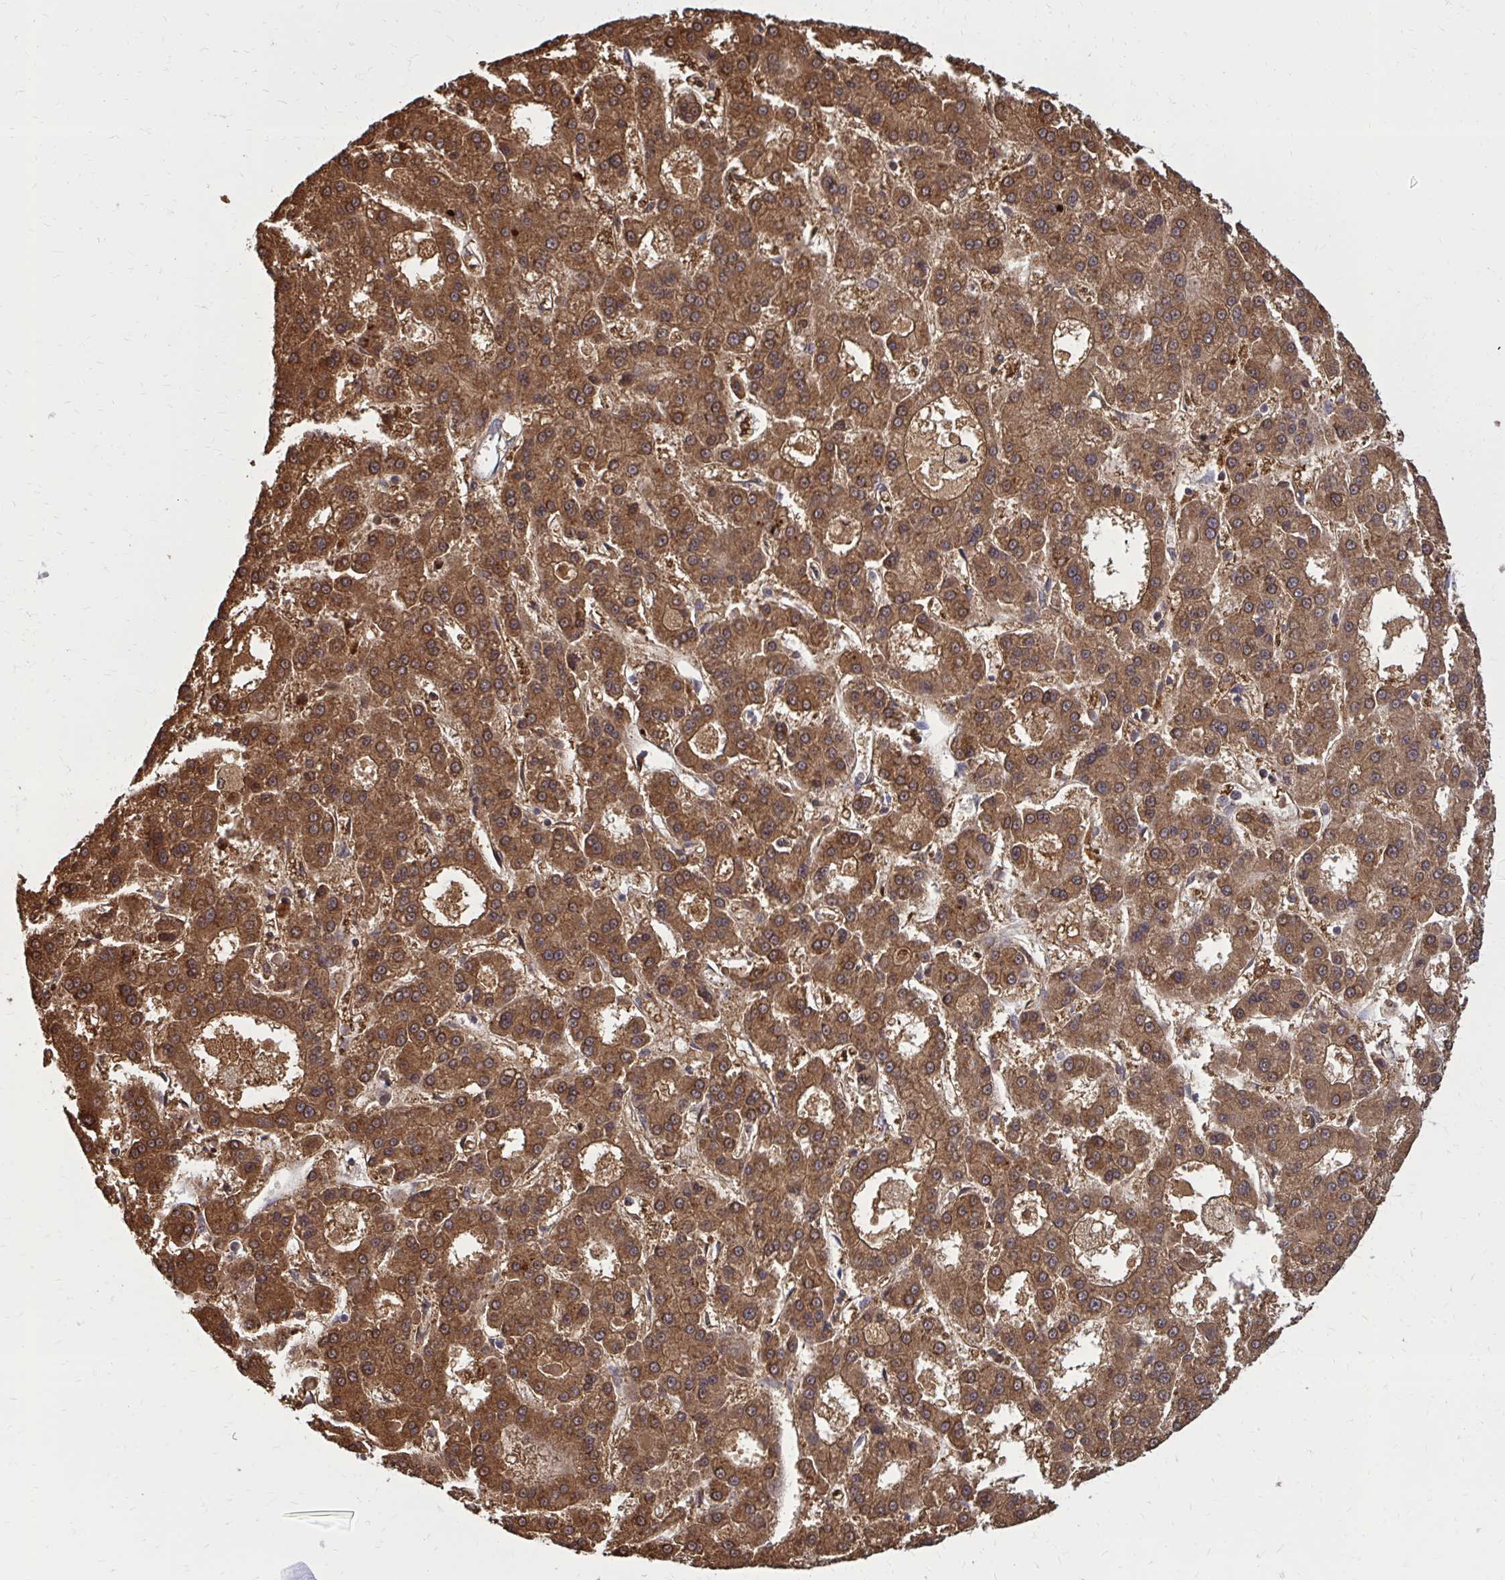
{"staining": {"intensity": "strong", "quantity": ">75%", "location": "cytoplasmic/membranous"}, "tissue": "liver cancer", "cell_type": "Tumor cells", "image_type": "cancer", "snomed": [{"axis": "morphology", "description": "Carcinoma, Hepatocellular, NOS"}, {"axis": "topography", "description": "Liver"}], "caption": "Human liver cancer (hepatocellular carcinoma) stained for a protein (brown) displays strong cytoplasmic/membranous positive expression in approximately >75% of tumor cells.", "gene": "DBI", "patient": {"sex": "male", "age": 70}}